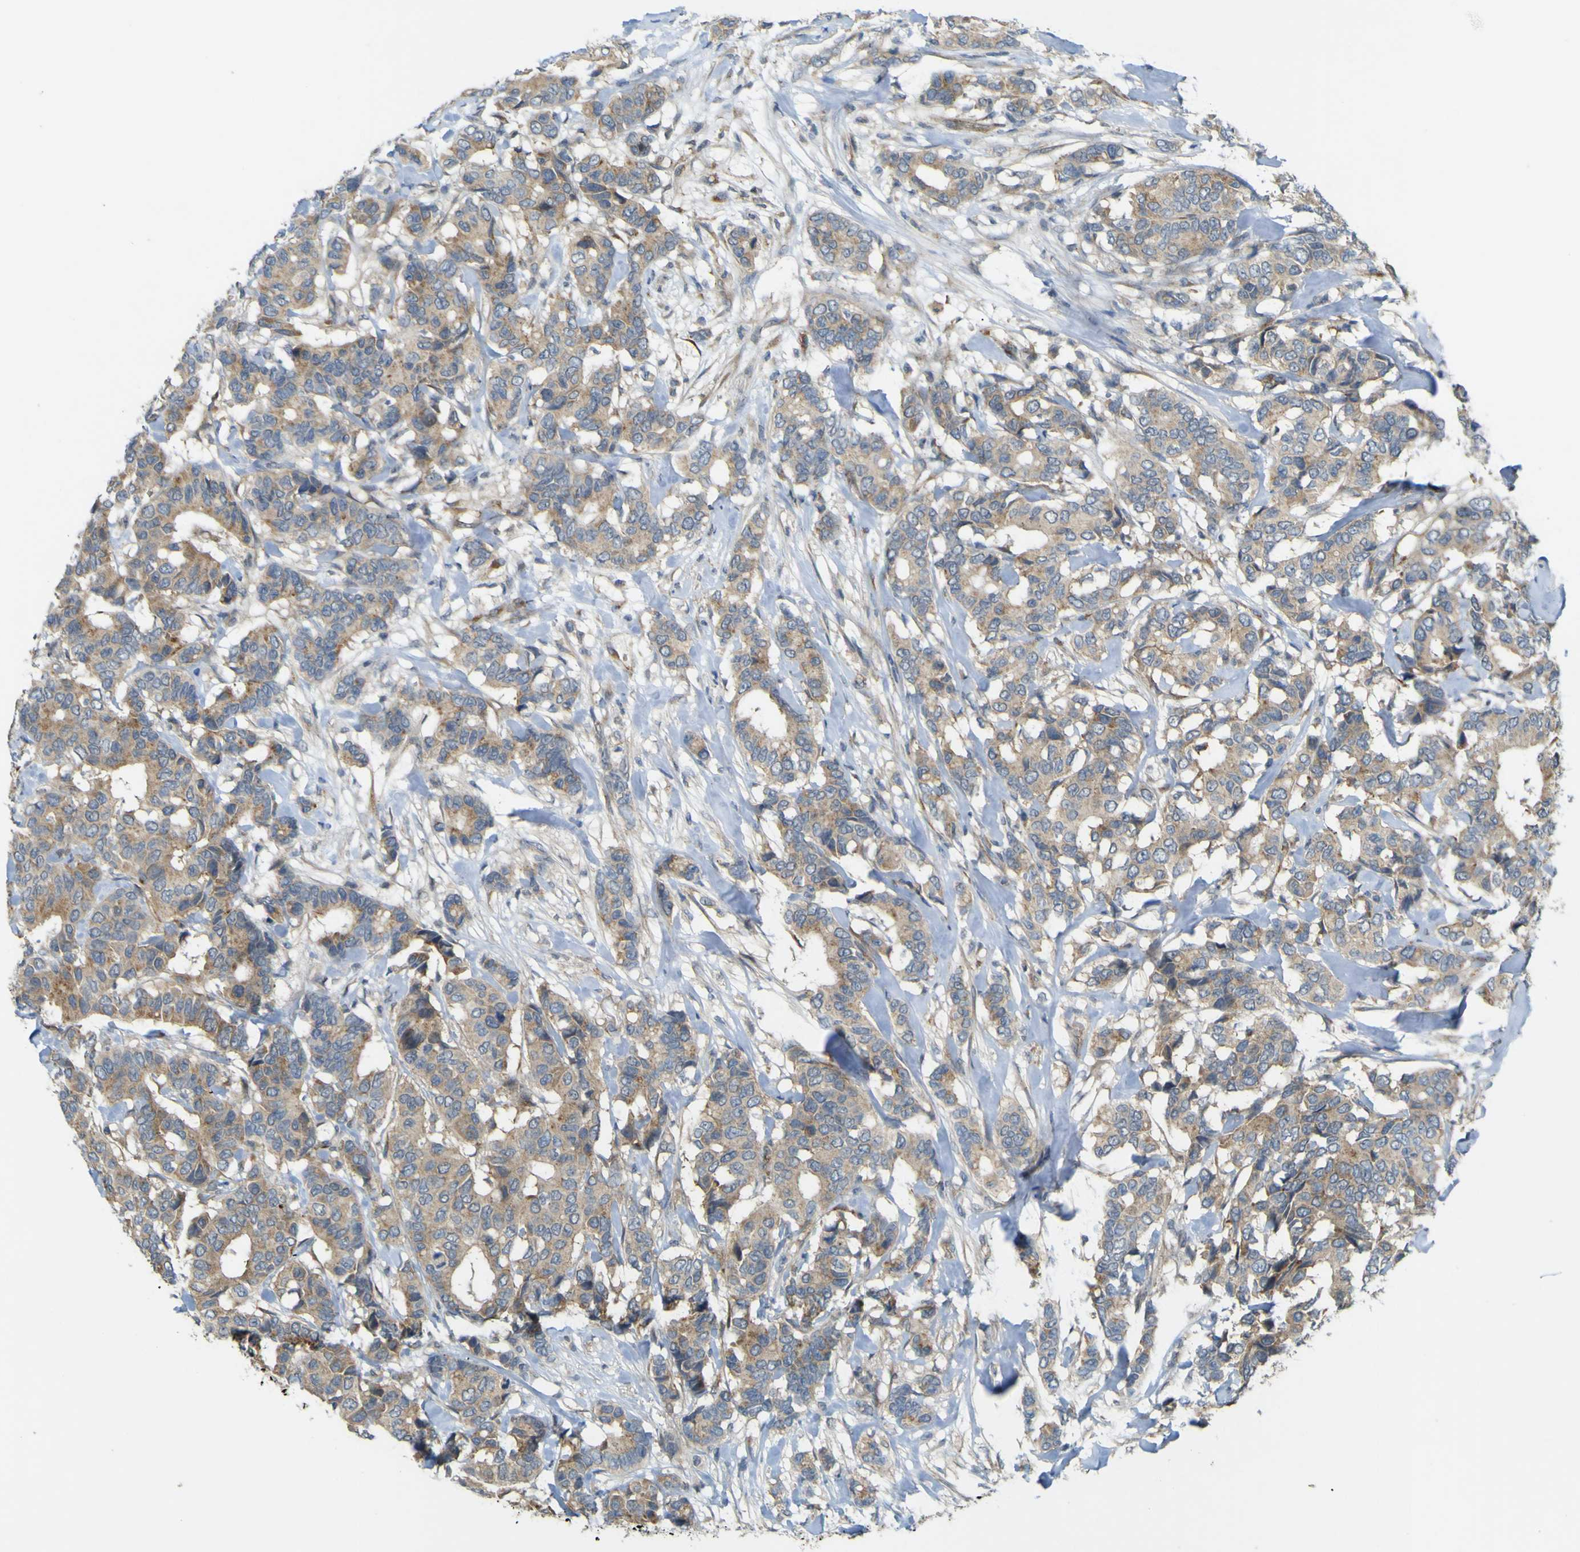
{"staining": {"intensity": "weak", "quantity": ">75%", "location": "cytoplasmic/membranous"}, "tissue": "breast cancer", "cell_type": "Tumor cells", "image_type": "cancer", "snomed": [{"axis": "morphology", "description": "Duct carcinoma"}, {"axis": "topography", "description": "Breast"}], "caption": "The micrograph demonstrates immunohistochemical staining of breast invasive ductal carcinoma. There is weak cytoplasmic/membranous expression is present in about >75% of tumor cells.", "gene": "IGF2R", "patient": {"sex": "female", "age": 87}}